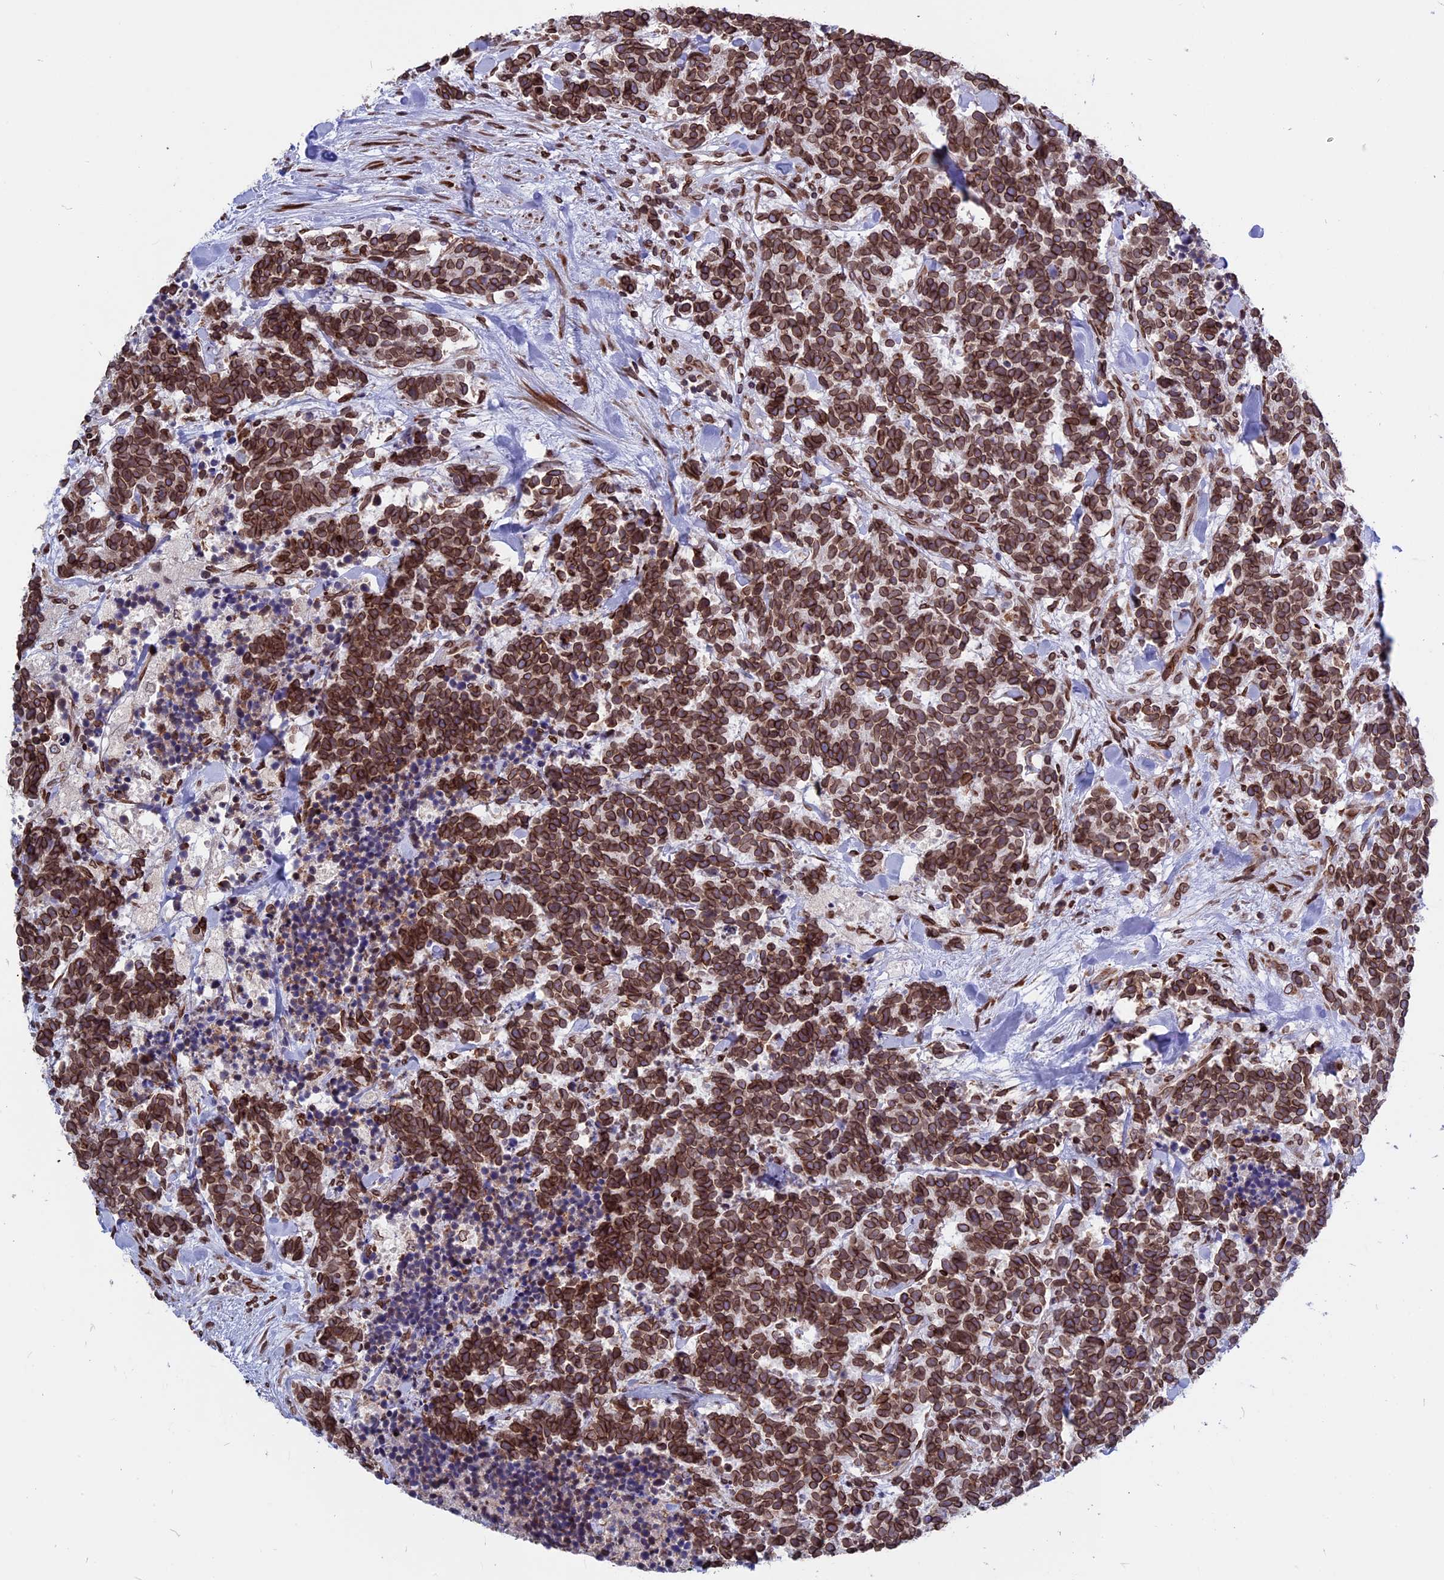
{"staining": {"intensity": "strong", "quantity": ">75%", "location": "cytoplasmic/membranous,nuclear"}, "tissue": "carcinoid", "cell_type": "Tumor cells", "image_type": "cancer", "snomed": [{"axis": "morphology", "description": "Carcinoma, NOS"}, {"axis": "morphology", "description": "Carcinoid, malignant, NOS"}, {"axis": "topography", "description": "Prostate"}], "caption": "Human carcinoid (malignant) stained with a brown dye reveals strong cytoplasmic/membranous and nuclear positive expression in approximately >75% of tumor cells.", "gene": "PTCHD4", "patient": {"sex": "male", "age": 57}}